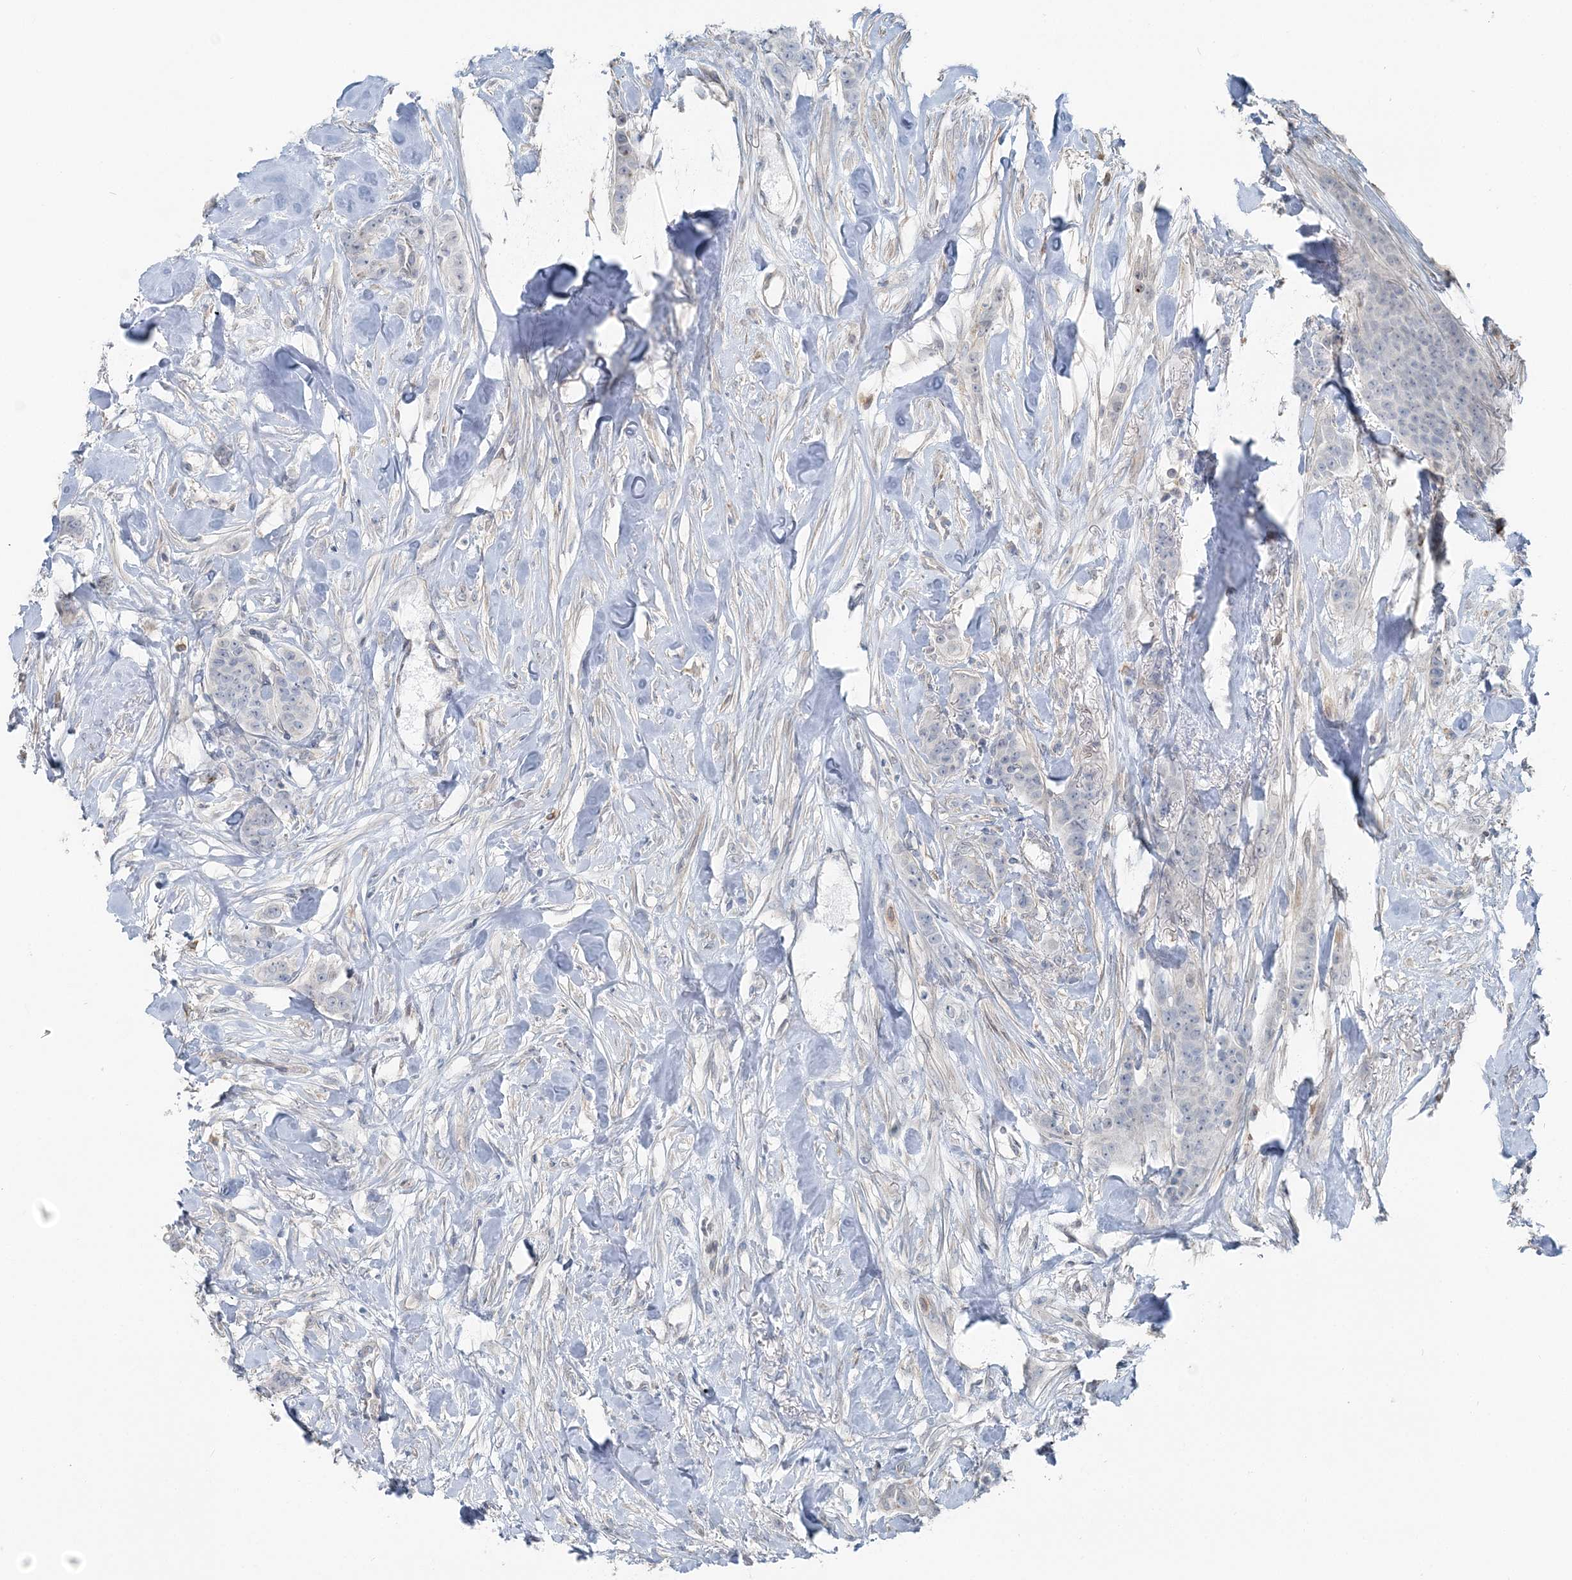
{"staining": {"intensity": "negative", "quantity": "none", "location": "none"}, "tissue": "breast cancer", "cell_type": "Tumor cells", "image_type": "cancer", "snomed": [{"axis": "morphology", "description": "Duct carcinoma"}, {"axis": "topography", "description": "Breast"}], "caption": "This photomicrograph is of invasive ductal carcinoma (breast) stained with immunohistochemistry (IHC) to label a protein in brown with the nuclei are counter-stained blue. There is no positivity in tumor cells. (Brightfield microscopy of DAB (3,3'-diaminobenzidine) IHC at high magnification).", "gene": "FBXL17", "patient": {"sex": "female", "age": 40}}